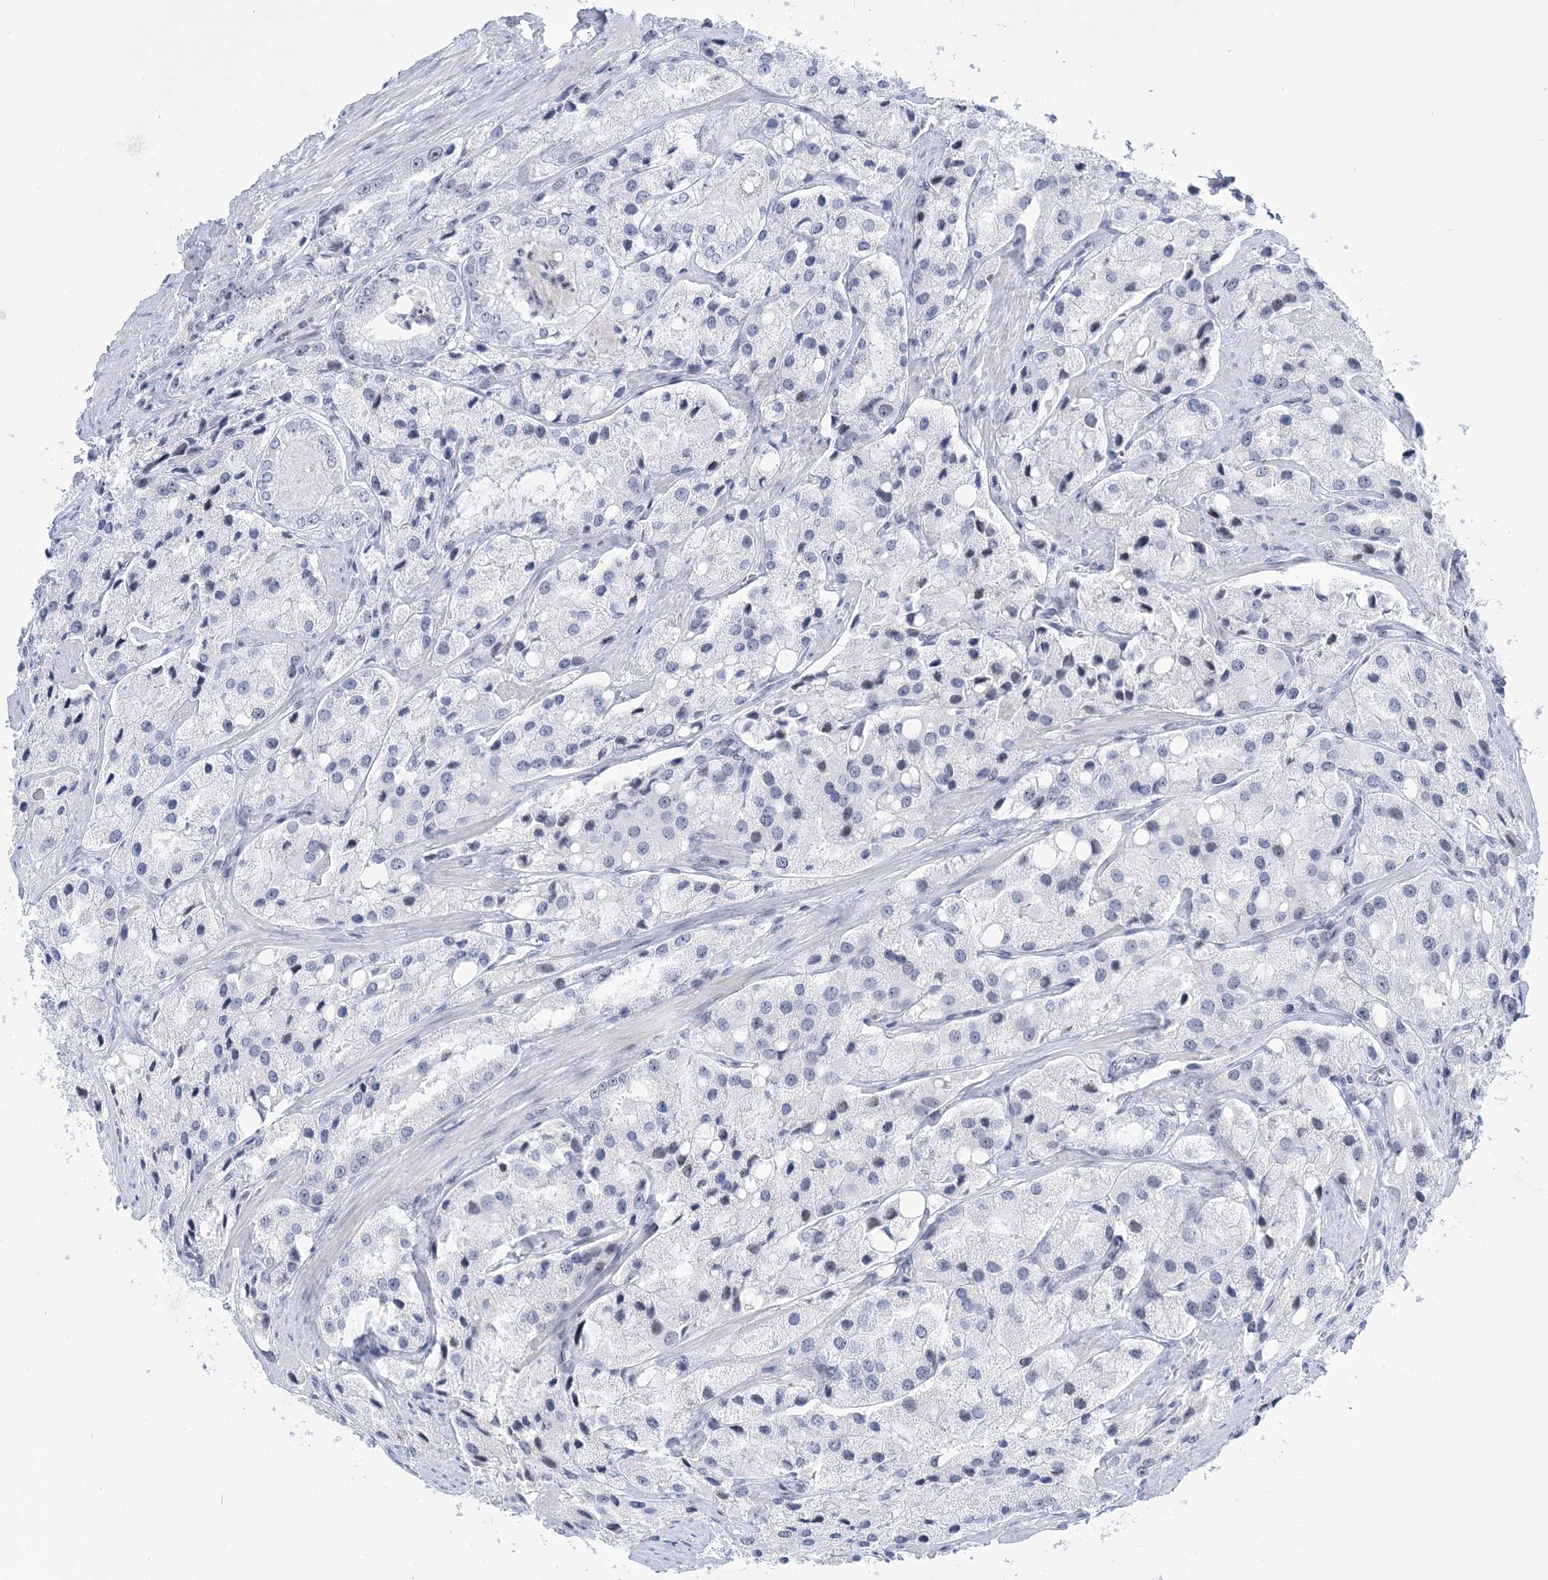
{"staining": {"intensity": "negative", "quantity": "none", "location": "none"}, "tissue": "prostate cancer", "cell_type": "Tumor cells", "image_type": "cancer", "snomed": [{"axis": "morphology", "description": "Adenocarcinoma, High grade"}, {"axis": "topography", "description": "Prostate"}], "caption": "Human prostate cancer (adenocarcinoma (high-grade)) stained for a protein using immunohistochemistry (IHC) reveals no positivity in tumor cells.", "gene": "DDX21", "patient": {"sex": "male", "age": 66}}